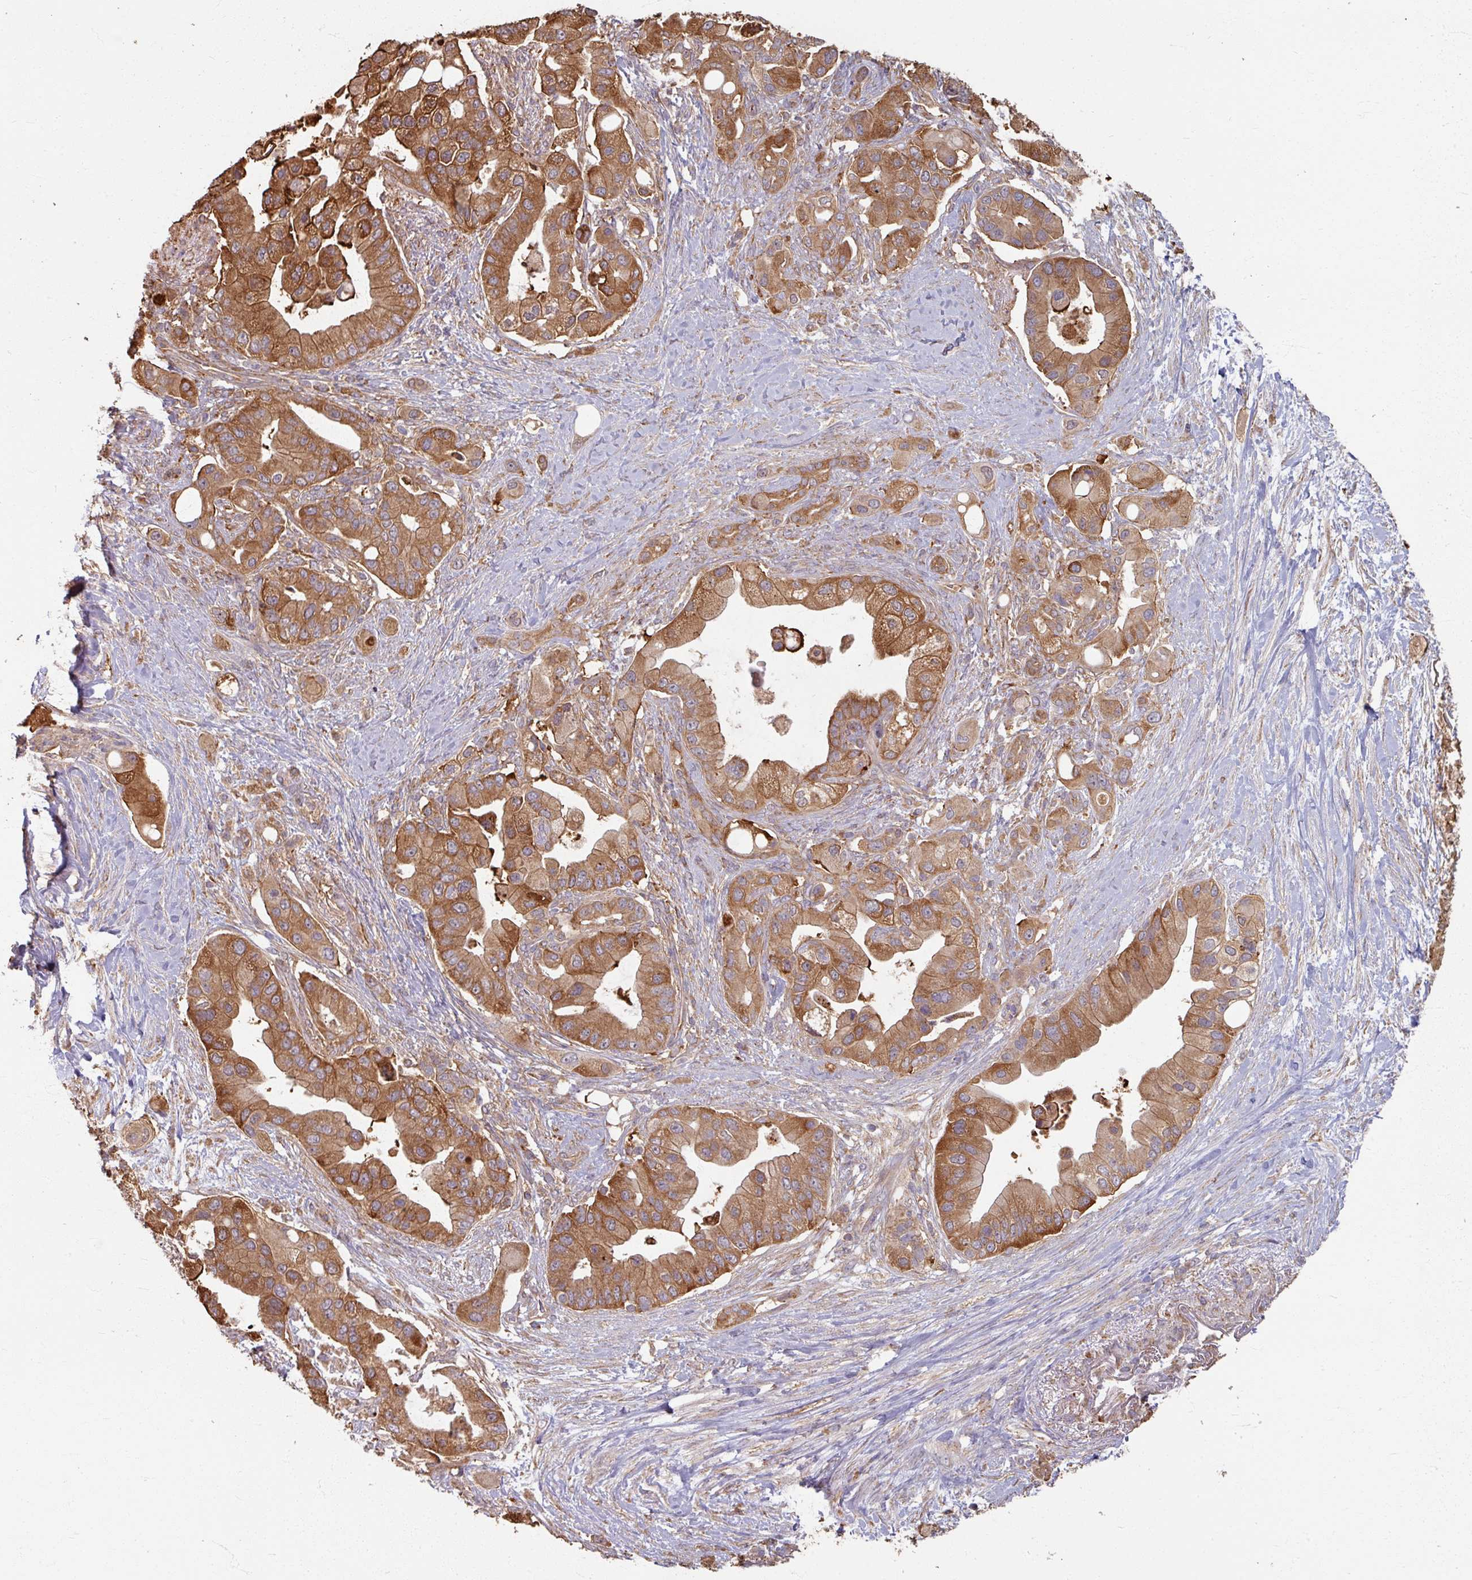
{"staining": {"intensity": "moderate", "quantity": ">75%", "location": "cytoplasmic/membranous"}, "tissue": "pancreatic cancer", "cell_type": "Tumor cells", "image_type": "cancer", "snomed": [{"axis": "morphology", "description": "Adenocarcinoma, NOS"}, {"axis": "topography", "description": "Pancreas"}], "caption": "Immunohistochemical staining of human adenocarcinoma (pancreatic) demonstrates moderate cytoplasmic/membranous protein positivity in about >75% of tumor cells.", "gene": "CCDC68", "patient": {"sex": "male", "age": 57}}